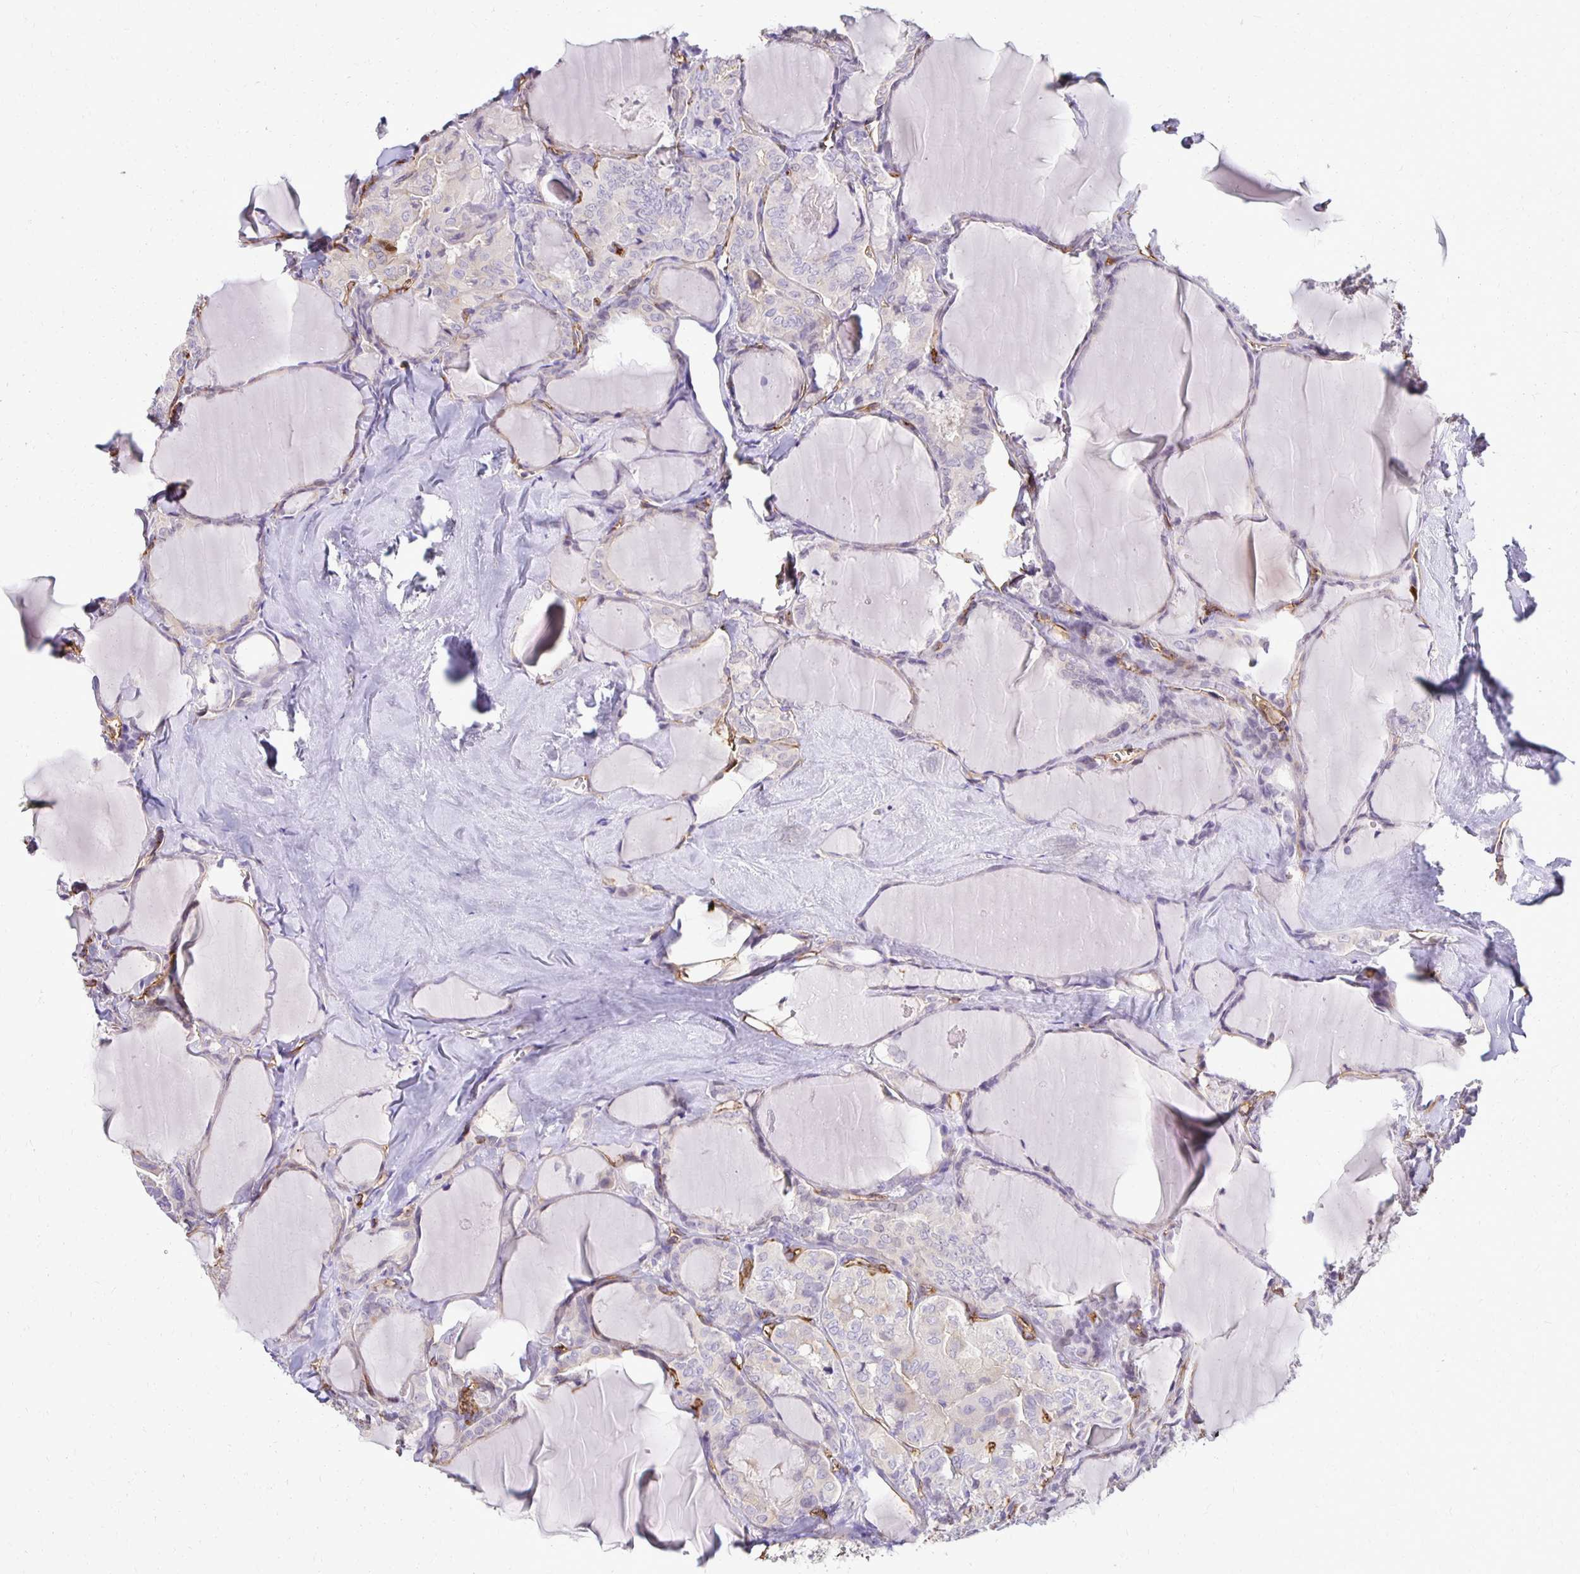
{"staining": {"intensity": "negative", "quantity": "none", "location": "none"}, "tissue": "thyroid cancer", "cell_type": "Tumor cells", "image_type": "cancer", "snomed": [{"axis": "morphology", "description": "Papillary adenocarcinoma, NOS"}, {"axis": "topography", "description": "Thyroid gland"}], "caption": "Thyroid papillary adenocarcinoma was stained to show a protein in brown. There is no significant staining in tumor cells.", "gene": "TTYH1", "patient": {"sex": "male", "age": 30}}